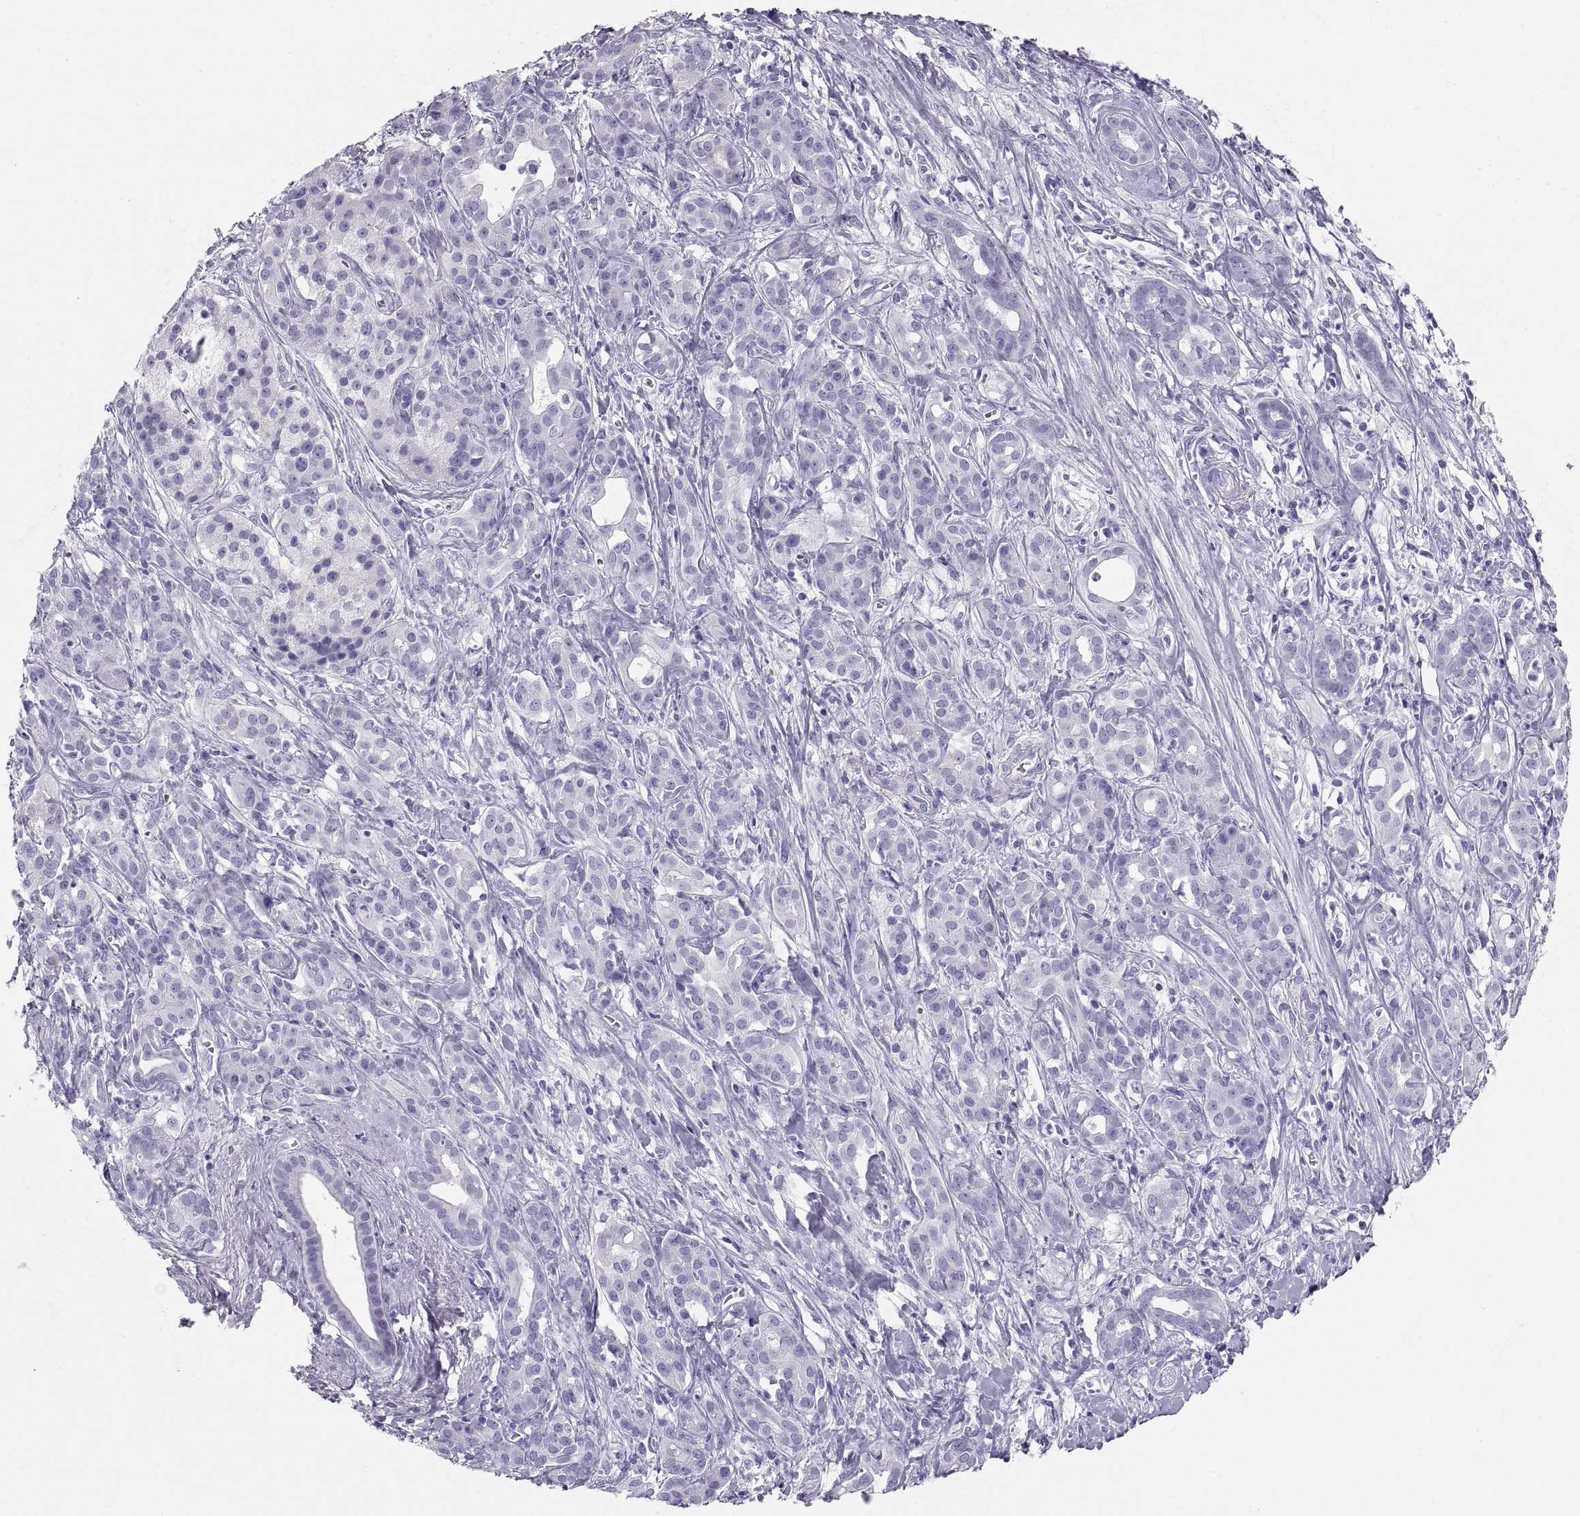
{"staining": {"intensity": "negative", "quantity": "none", "location": "none"}, "tissue": "pancreatic cancer", "cell_type": "Tumor cells", "image_type": "cancer", "snomed": [{"axis": "morphology", "description": "Adenocarcinoma, NOS"}, {"axis": "topography", "description": "Pancreas"}], "caption": "An immunohistochemistry (IHC) image of pancreatic cancer (adenocarcinoma) is shown. There is no staining in tumor cells of pancreatic cancer (adenocarcinoma).", "gene": "PAX2", "patient": {"sex": "male", "age": 61}}